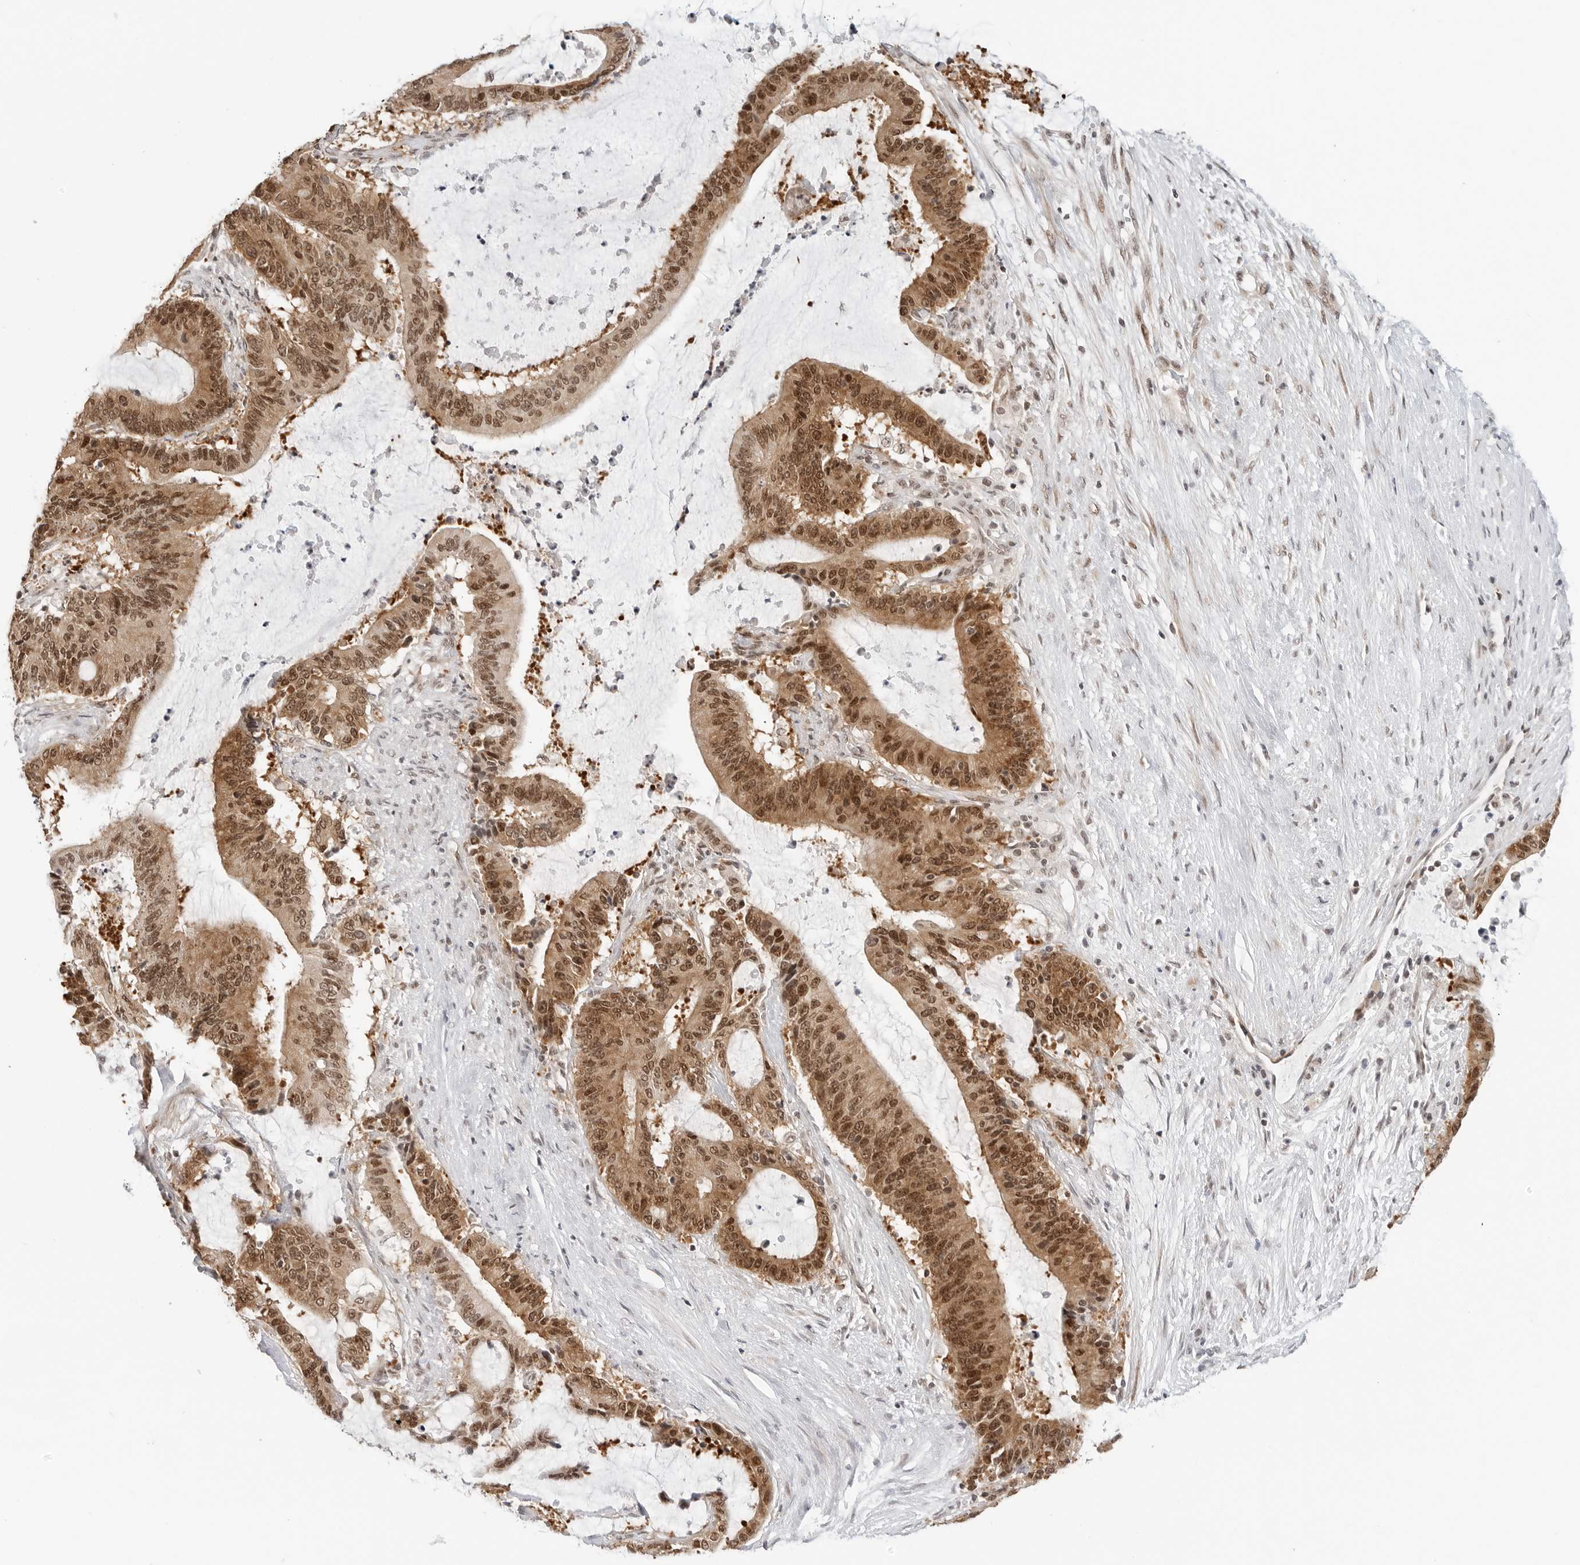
{"staining": {"intensity": "moderate", "quantity": ">75%", "location": "cytoplasmic/membranous,nuclear"}, "tissue": "liver cancer", "cell_type": "Tumor cells", "image_type": "cancer", "snomed": [{"axis": "morphology", "description": "Normal tissue, NOS"}, {"axis": "morphology", "description": "Cholangiocarcinoma"}, {"axis": "topography", "description": "Liver"}, {"axis": "topography", "description": "Peripheral nerve tissue"}], "caption": "The micrograph reveals staining of liver cholangiocarcinoma, revealing moderate cytoplasmic/membranous and nuclear protein staining (brown color) within tumor cells. The protein is shown in brown color, while the nuclei are stained blue.", "gene": "METAP1", "patient": {"sex": "female", "age": 73}}